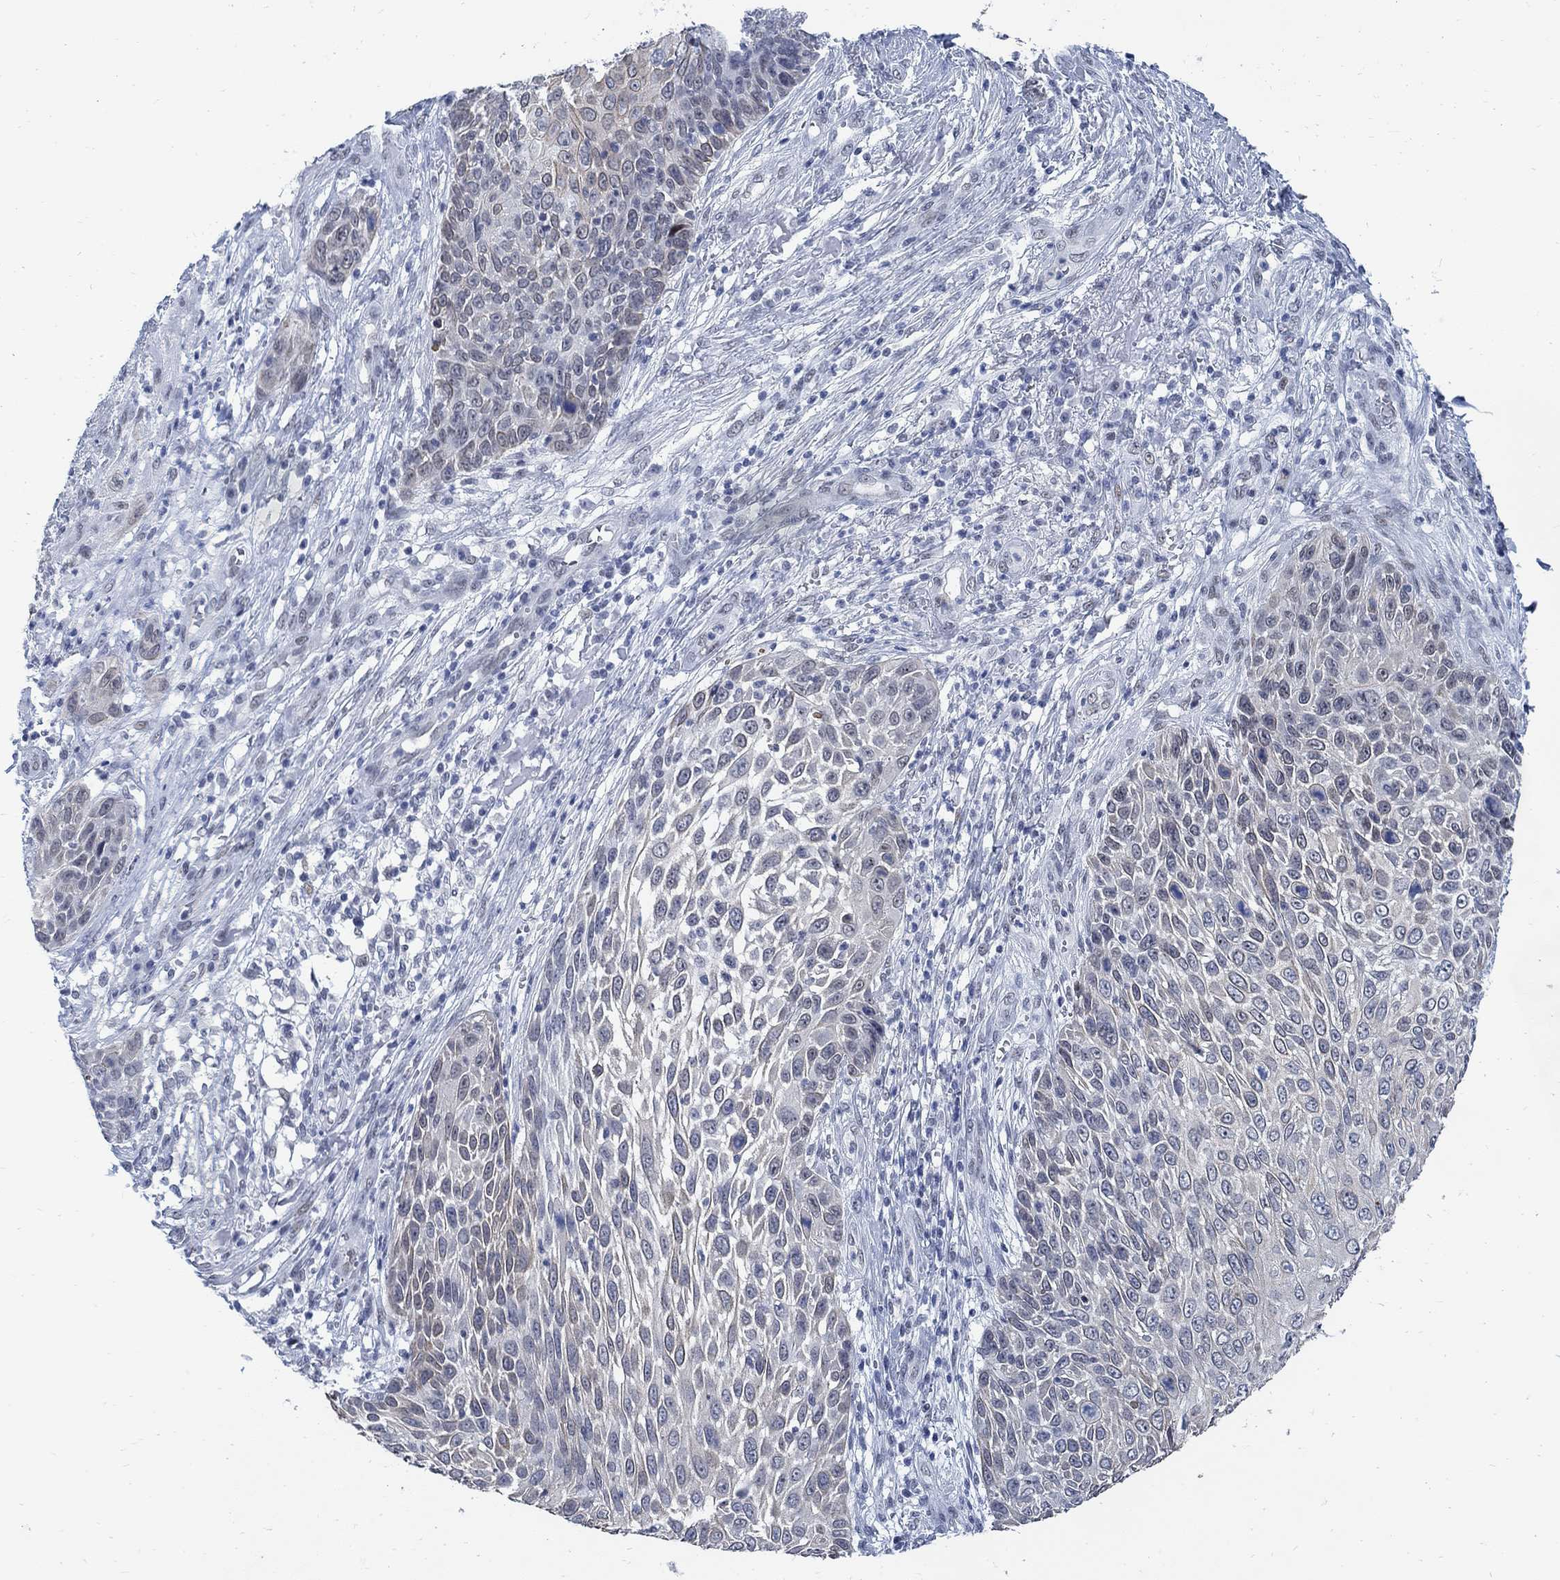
{"staining": {"intensity": "weak", "quantity": "<25%", "location": "cytoplasmic/membranous"}, "tissue": "skin cancer", "cell_type": "Tumor cells", "image_type": "cancer", "snomed": [{"axis": "morphology", "description": "Squamous cell carcinoma, NOS"}, {"axis": "topography", "description": "Skin"}], "caption": "Immunohistochemistry of human skin squamous cell carcinoma displays no staining in tumor cells.", "gene": "DLK1", "patient": {"sex": "male", "age": 92}}